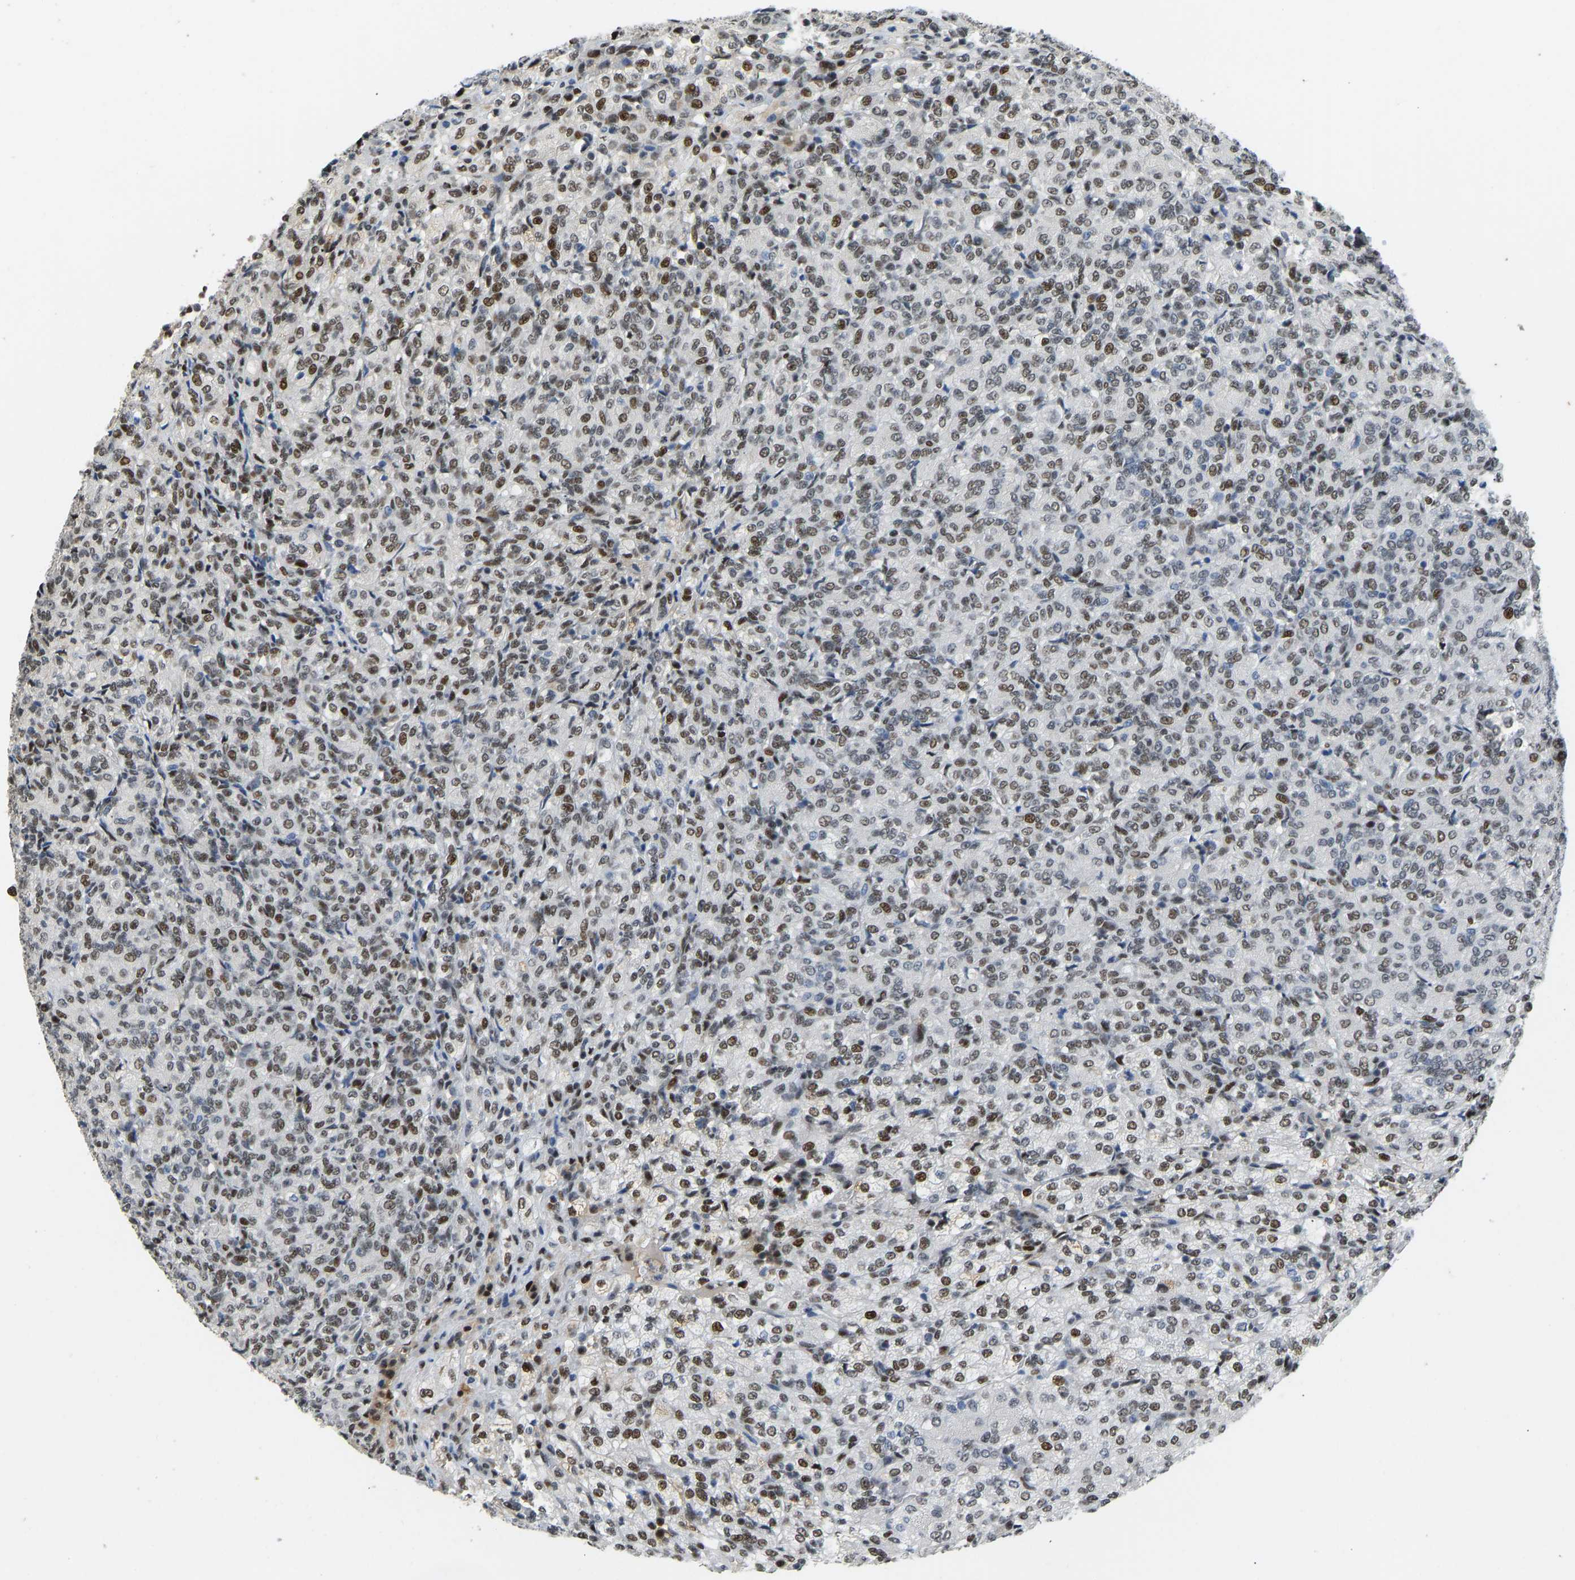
{"staining": {"intensity": "strong", "quantity": "25%-75%", "location": "nuclear"}, "tissue": "renal cancer", "cell_type": "Tumor cells", "image_type": "cancer", "snomed": [{"axis": "morphology", "description": "Adenocarcinoma, NOS"}, {"axis": "topography", "description": "Kidney"}], "caption": "A brown stain highlights strong nuclear positivity of a protein in renal cancer (adenocarcinoma) tumor cells.", "gene": "FOXK1", "patient": {"sex": "male", "age": 77}}